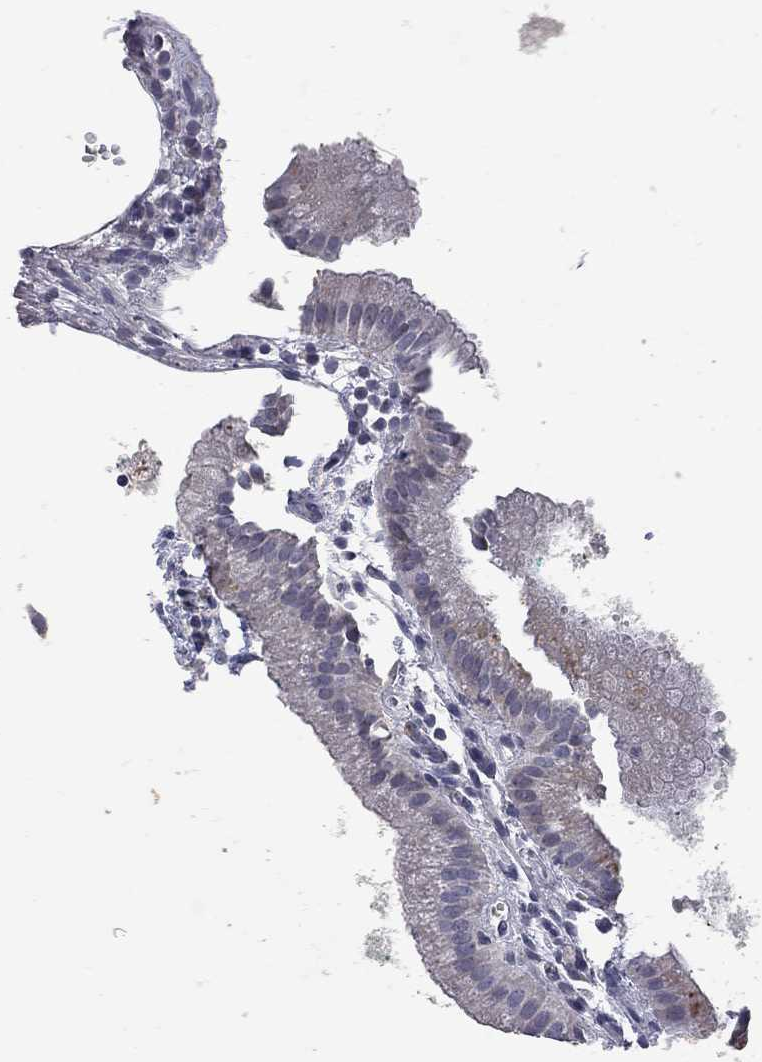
{"staining": {"intensity": "negative", "quantity": "none", "location": "none"}, "tissue": "gallbladder", "cell_type": "Glandular cells", "image_type": "normal", "snomed": [{"axis": "morphology", "description": "Normal tissue, NOS"}, {"axis": "topography", "description": "Gallbladder"}], "caption": "Immunohistochemistry of normal human gallbladder exhibits no staining in glandular cells. The staining was performed using DAB to visualize the protein expression in brown, while the nuclei were stained in blue with hematoxylin (Magnification: 20x).", "gene": "NOS2", "patient": {"sex": "male", "age": 67}}